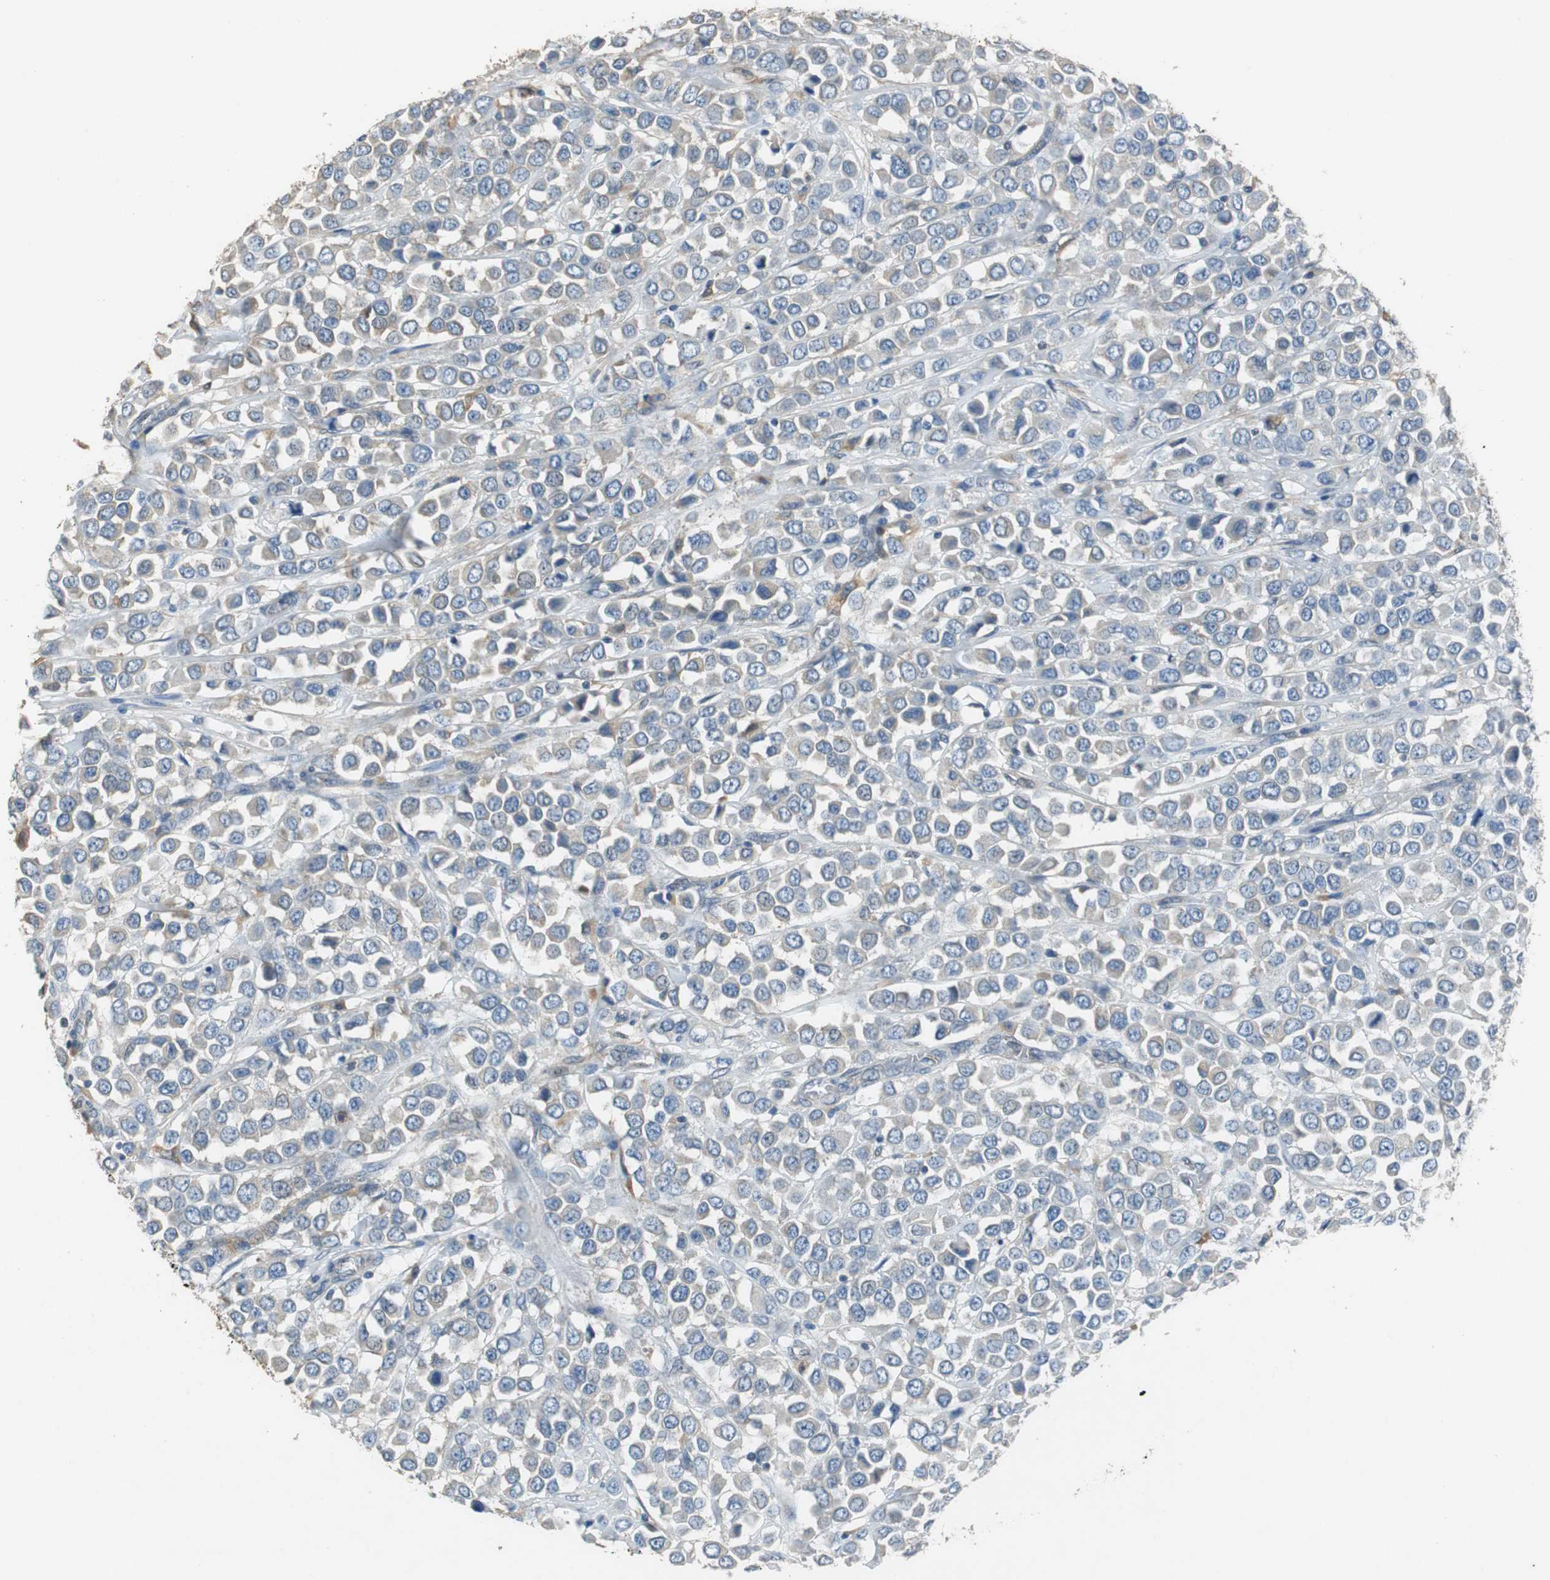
{"staining": {"intensity": "weak", "quantity": "25%-75%", "location": "cytoplasmic/membranous"}, "tissue": "breast cancer", "cell_type": "Tumor cells", "image_type": "cancer", "snomed": [{"axis": "morphology", "description": "Duct carcinoma"}, {"axis": "topography", "description": "Breast"}], "caption": "Immunohistochemistry image of neoplastic tissue: breast cancer stained using immunohistochemistry (IHC) demonstrates low levels of weak protein expression localized specifically in the cytoplasmic/membranous of tumor cells, appearing as a cytoplasmic/membranous brown color.", "gene": "ALDH4A1", "patient": {"sex": "female", "age": 61}}